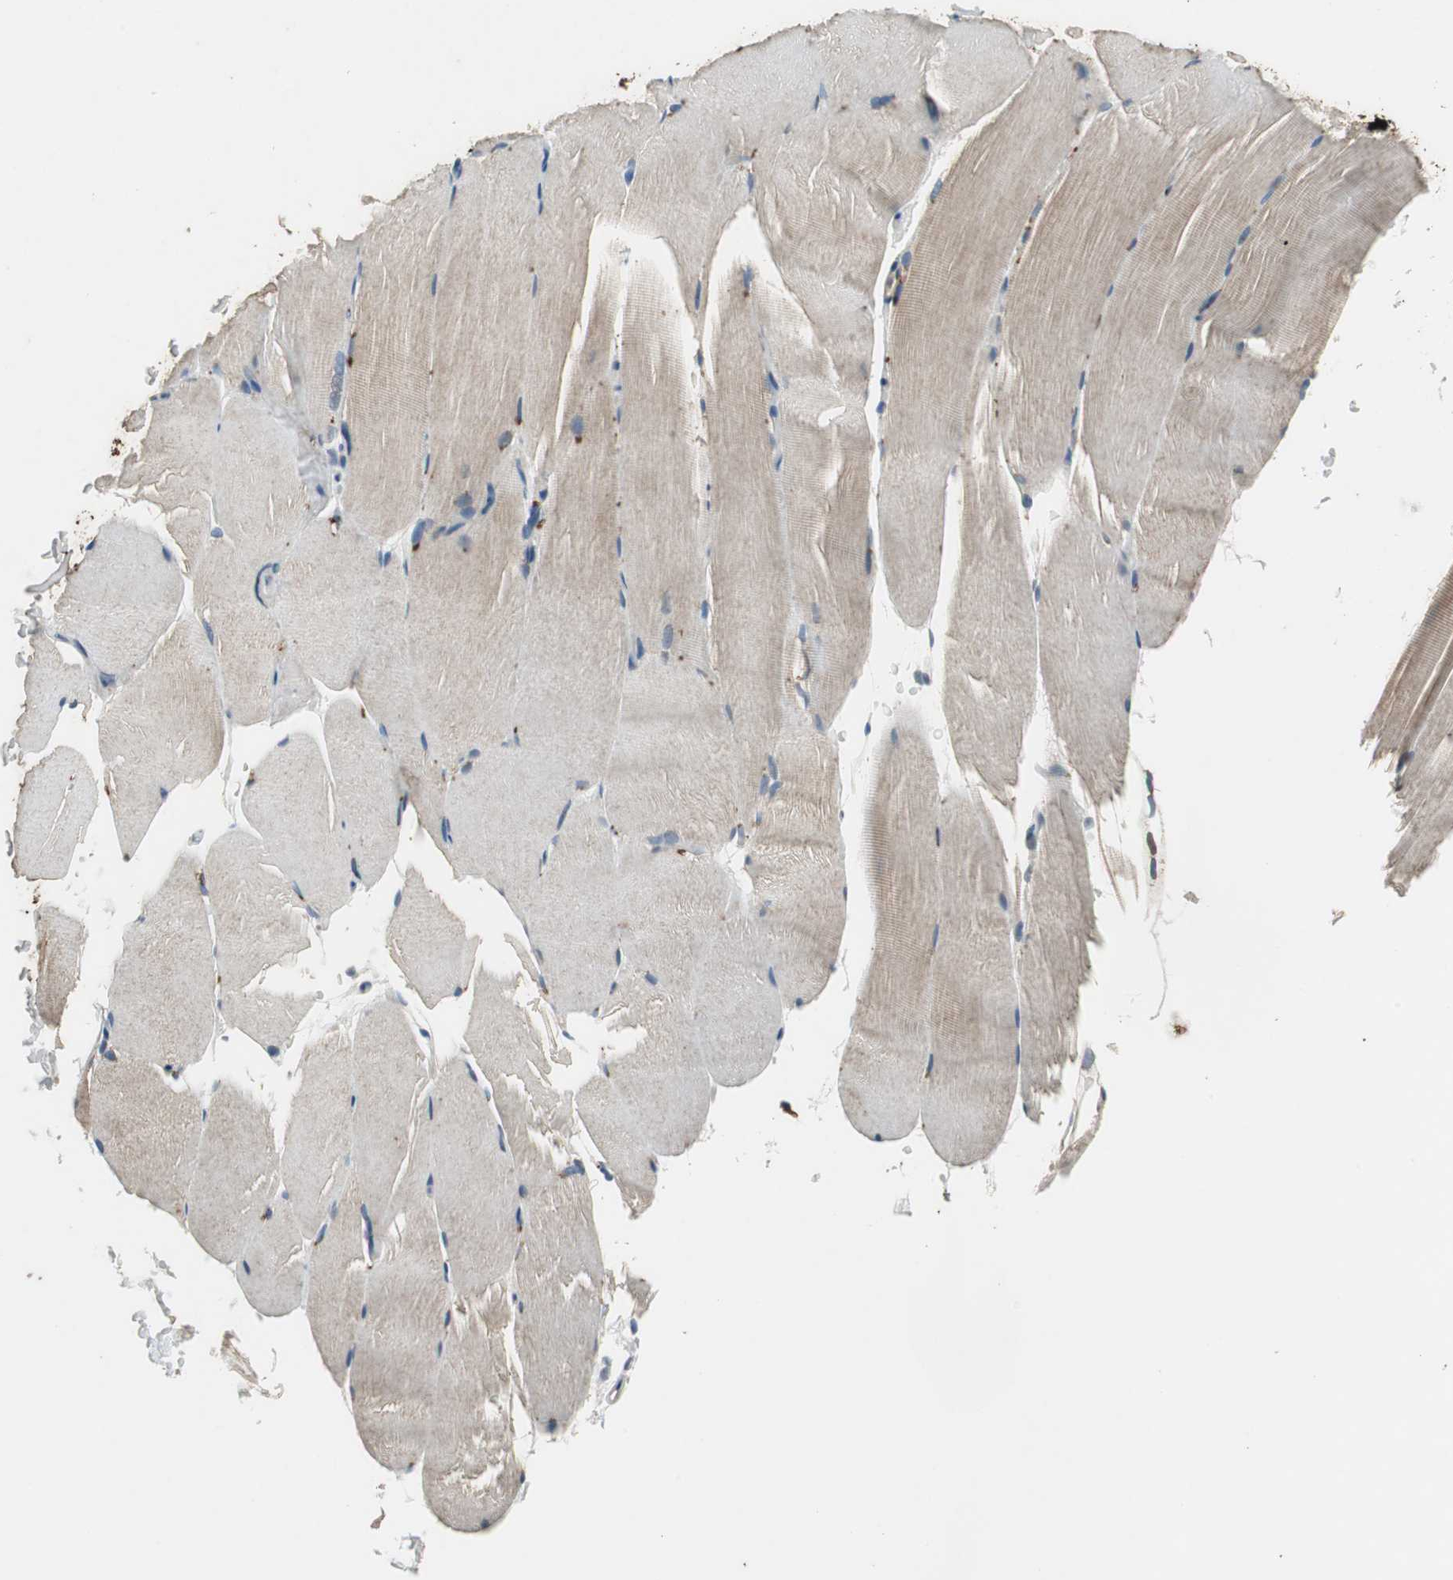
{"staining": {"intensity": "weak", "quantity": "25%-75%", "location": "cytoplasmic/membranous"}, "tissue": "skeletal muscle", "cell_type": "Myocytes", "image_type": "normal", "snomed": [{"axis": "morphology", "description": "Normal tissue, NOS"}, {"axis": "topography", "description": "Skeletal muscle"}, {"axis": "topography", "description": "Parathyroid gland"}], "caption": "Brown immunohistochemical staining in benign skeletal muscle shows weak cytoplasmic/membranous positivity in approximately 25%-75% of myocytes. The protein of interest is stained brown, and the nuclei are stained in blue (DAB IHC with brightfield microscopy, high magnification).", "gene": "PI4KB", "patient": {"sex": "female", "age": 37}}